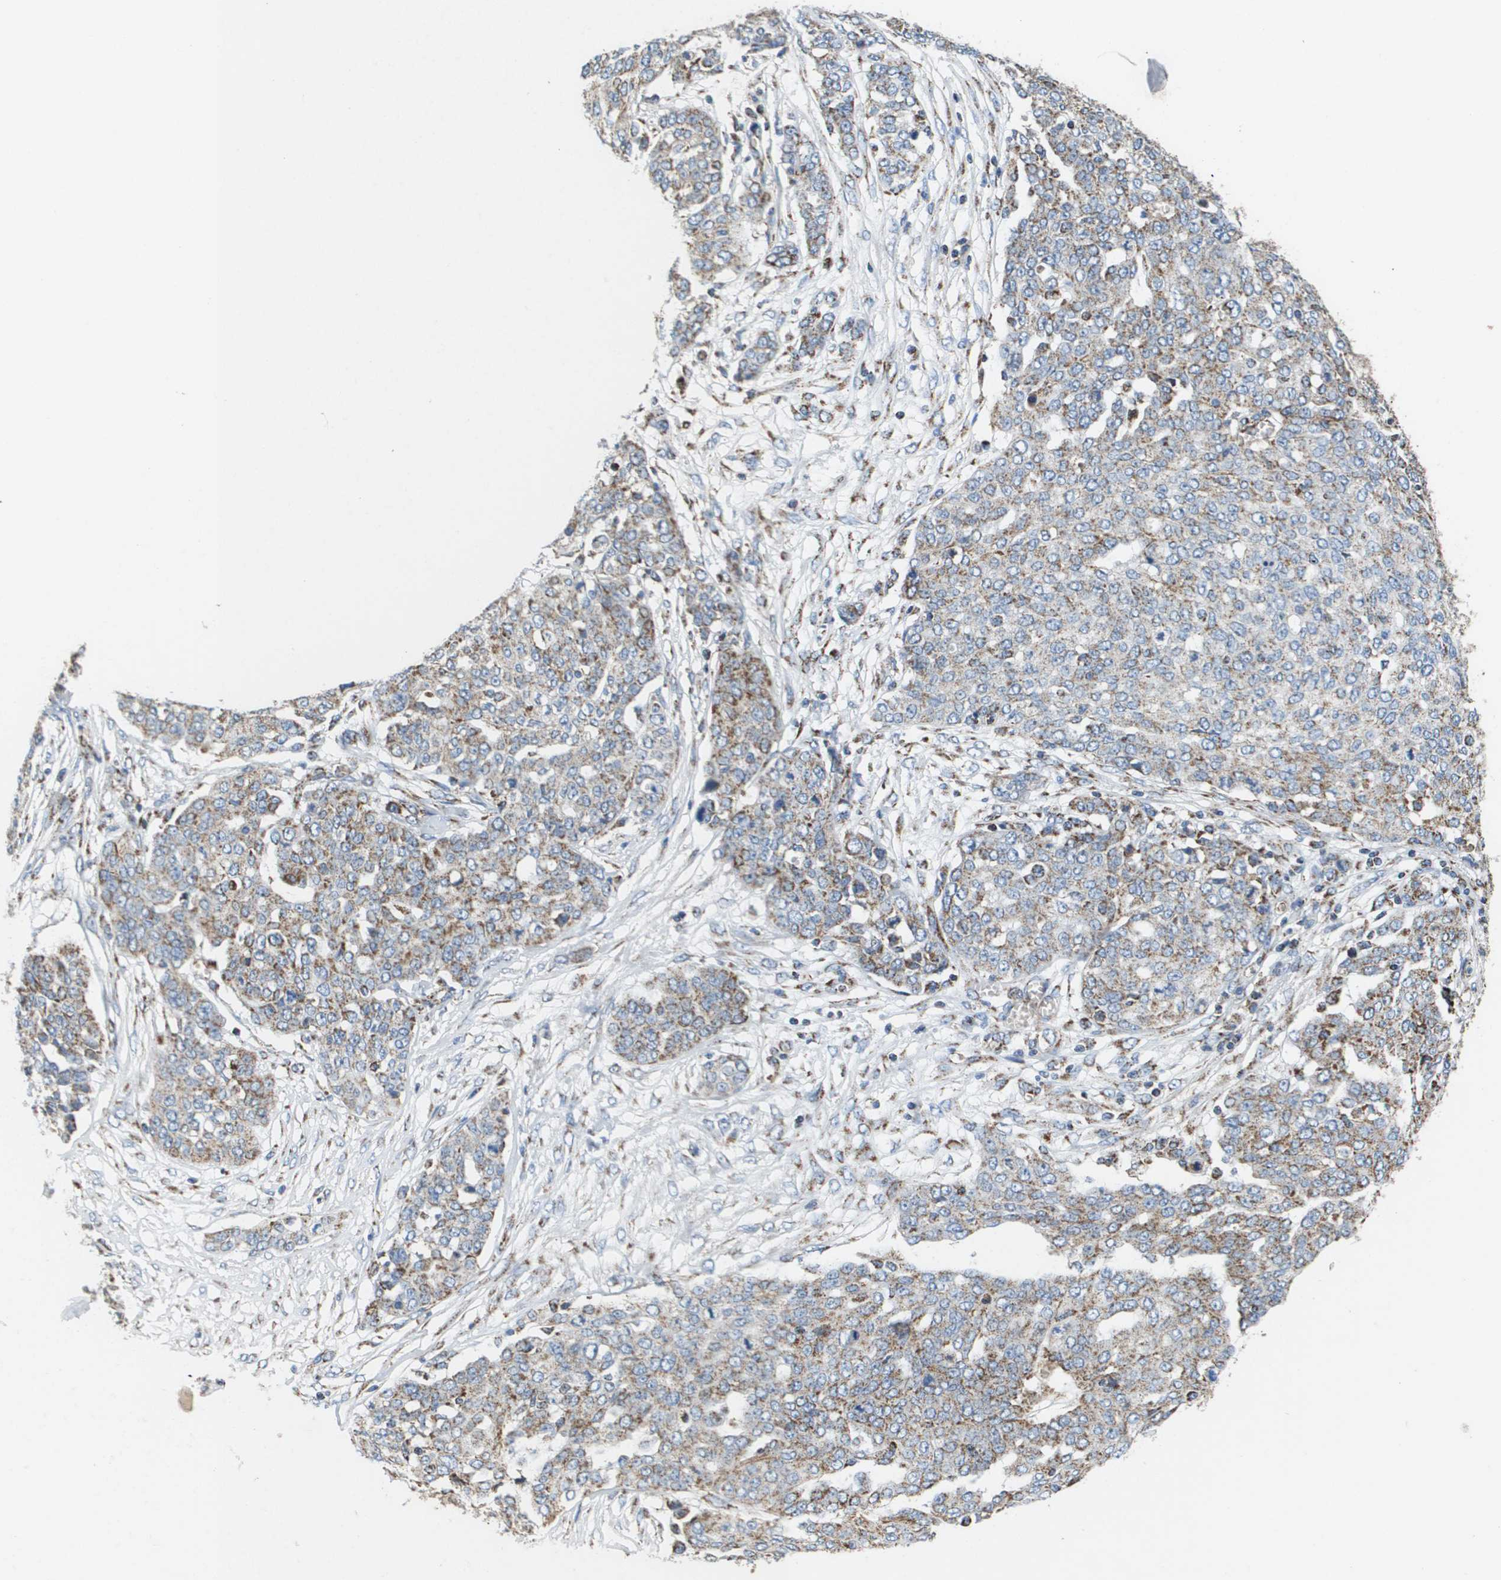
{"staining": {"intensity": "moderate", "quantity": "<25%", "location": "cytoplasmic/membranous"}, "tissue": "ovarian cancer", "cell_type": "Tumor cells", "image_type": "cancer", "snomed": [{"axis": "morphology", "description": "Cystadenocarcinoma, serous, NOS"}, {"axis": "topography", "description": "Soft tissue"}, {"axis": "topography", "description": "Ovary"}], "caption": "Serous cystadenocarcinoma (ovarian) stained with DAB (3,3'-diaminobenzidine) IHC reveals low levels of moderate cytoplasmic/membranous expression in approximately <25% of tumor cells.", "gene": "ATP5F1B", "patient": {"sex": "female", "age": 57}}